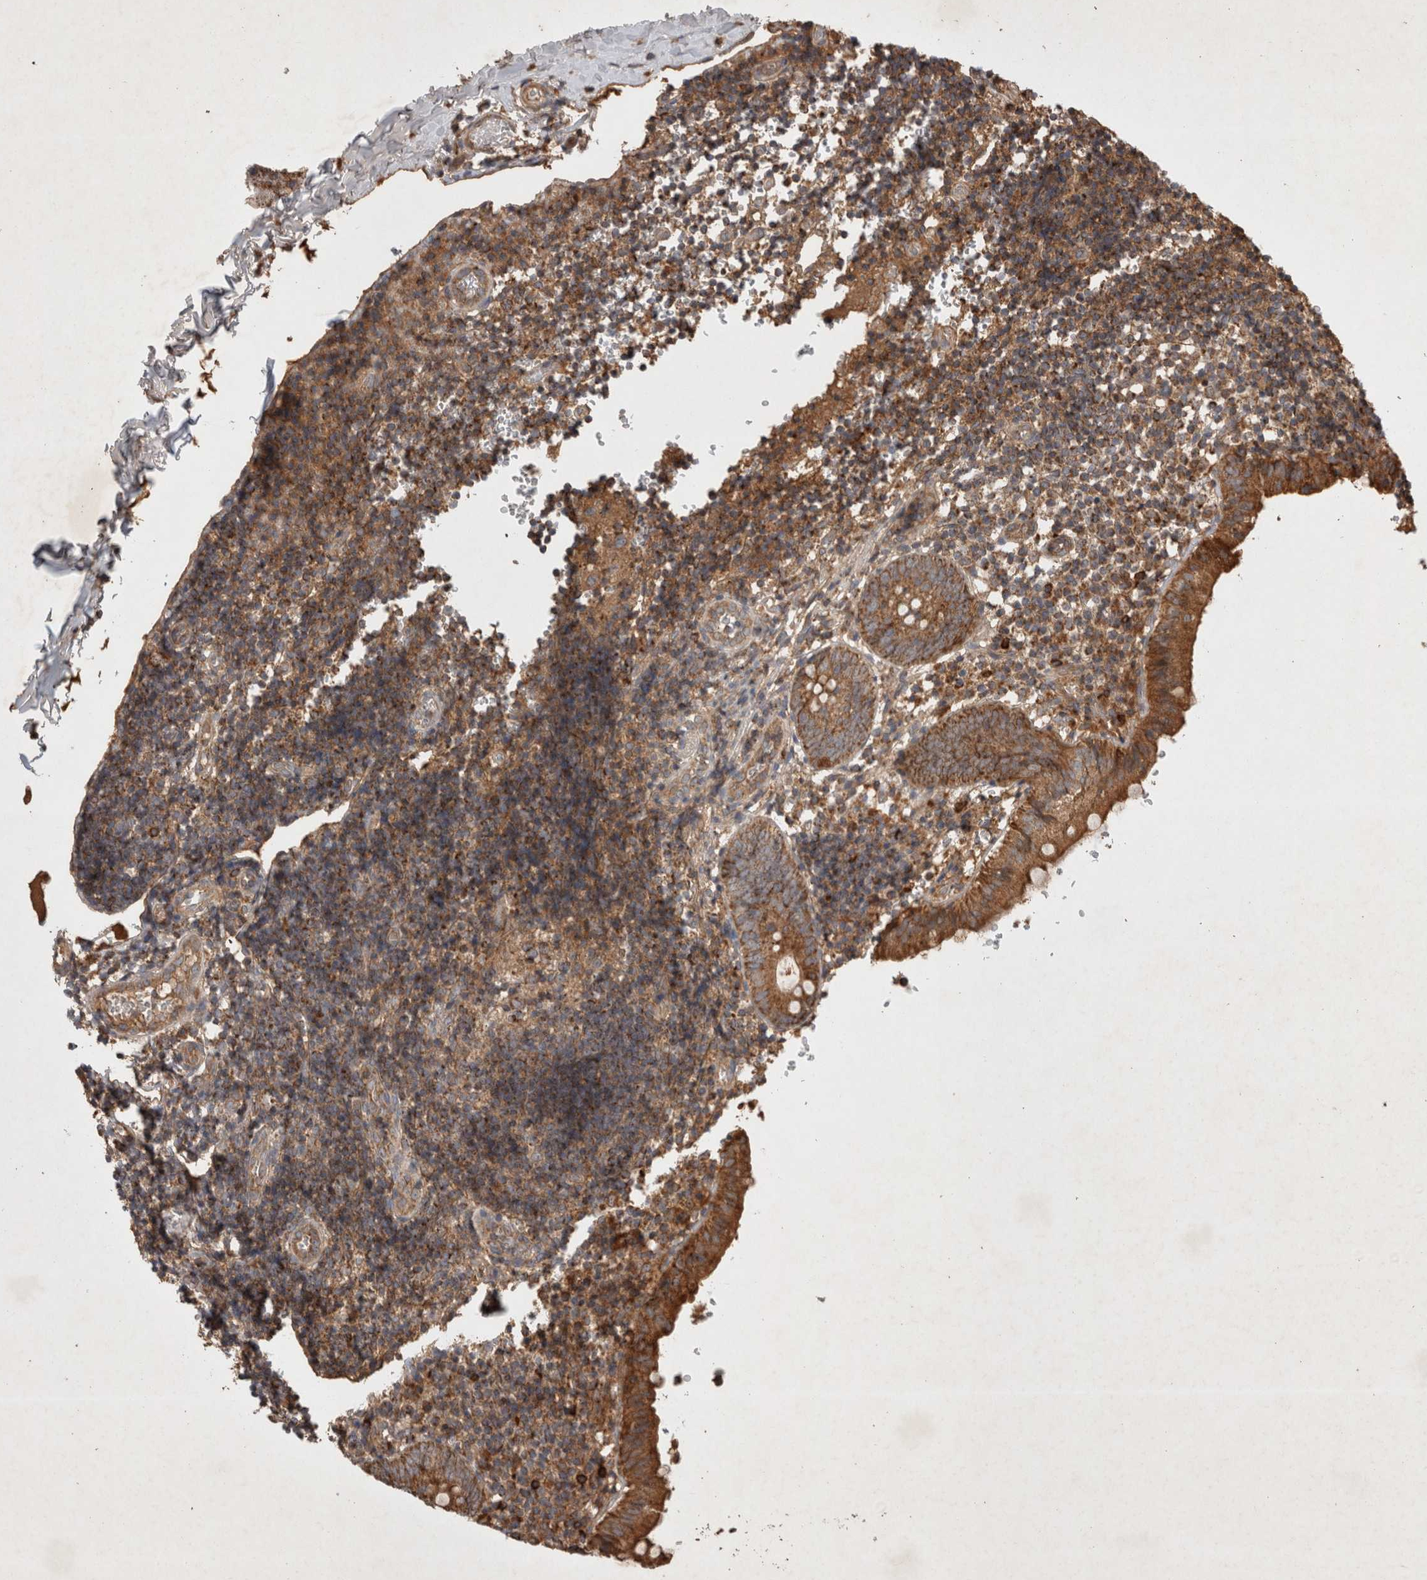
{"staining": {"intensity": "strong", "quantity": "25%-75%", "location": "cytoplasmic/membranous"}, "tissue": "appendix", "cell_type": "Glandular cells", "image_type": "normal", "snomed": [{"axis": "morphology", "description": "Normal tissue, NOS"}, {"axis": "topography", "description": "Appendix"}], "caption": "Immunohistochemical staining of unremarkable human appendix demonstrates strong cytoplasmic/membranous protein positivity in approximately 25%-75% of glandular cells. Immunohistochemistry (ihc) stains the protein in brown and the nuclei are stained blue.", "gene": "SERAC1", "patient": {"sex": "male", "age": 8}}